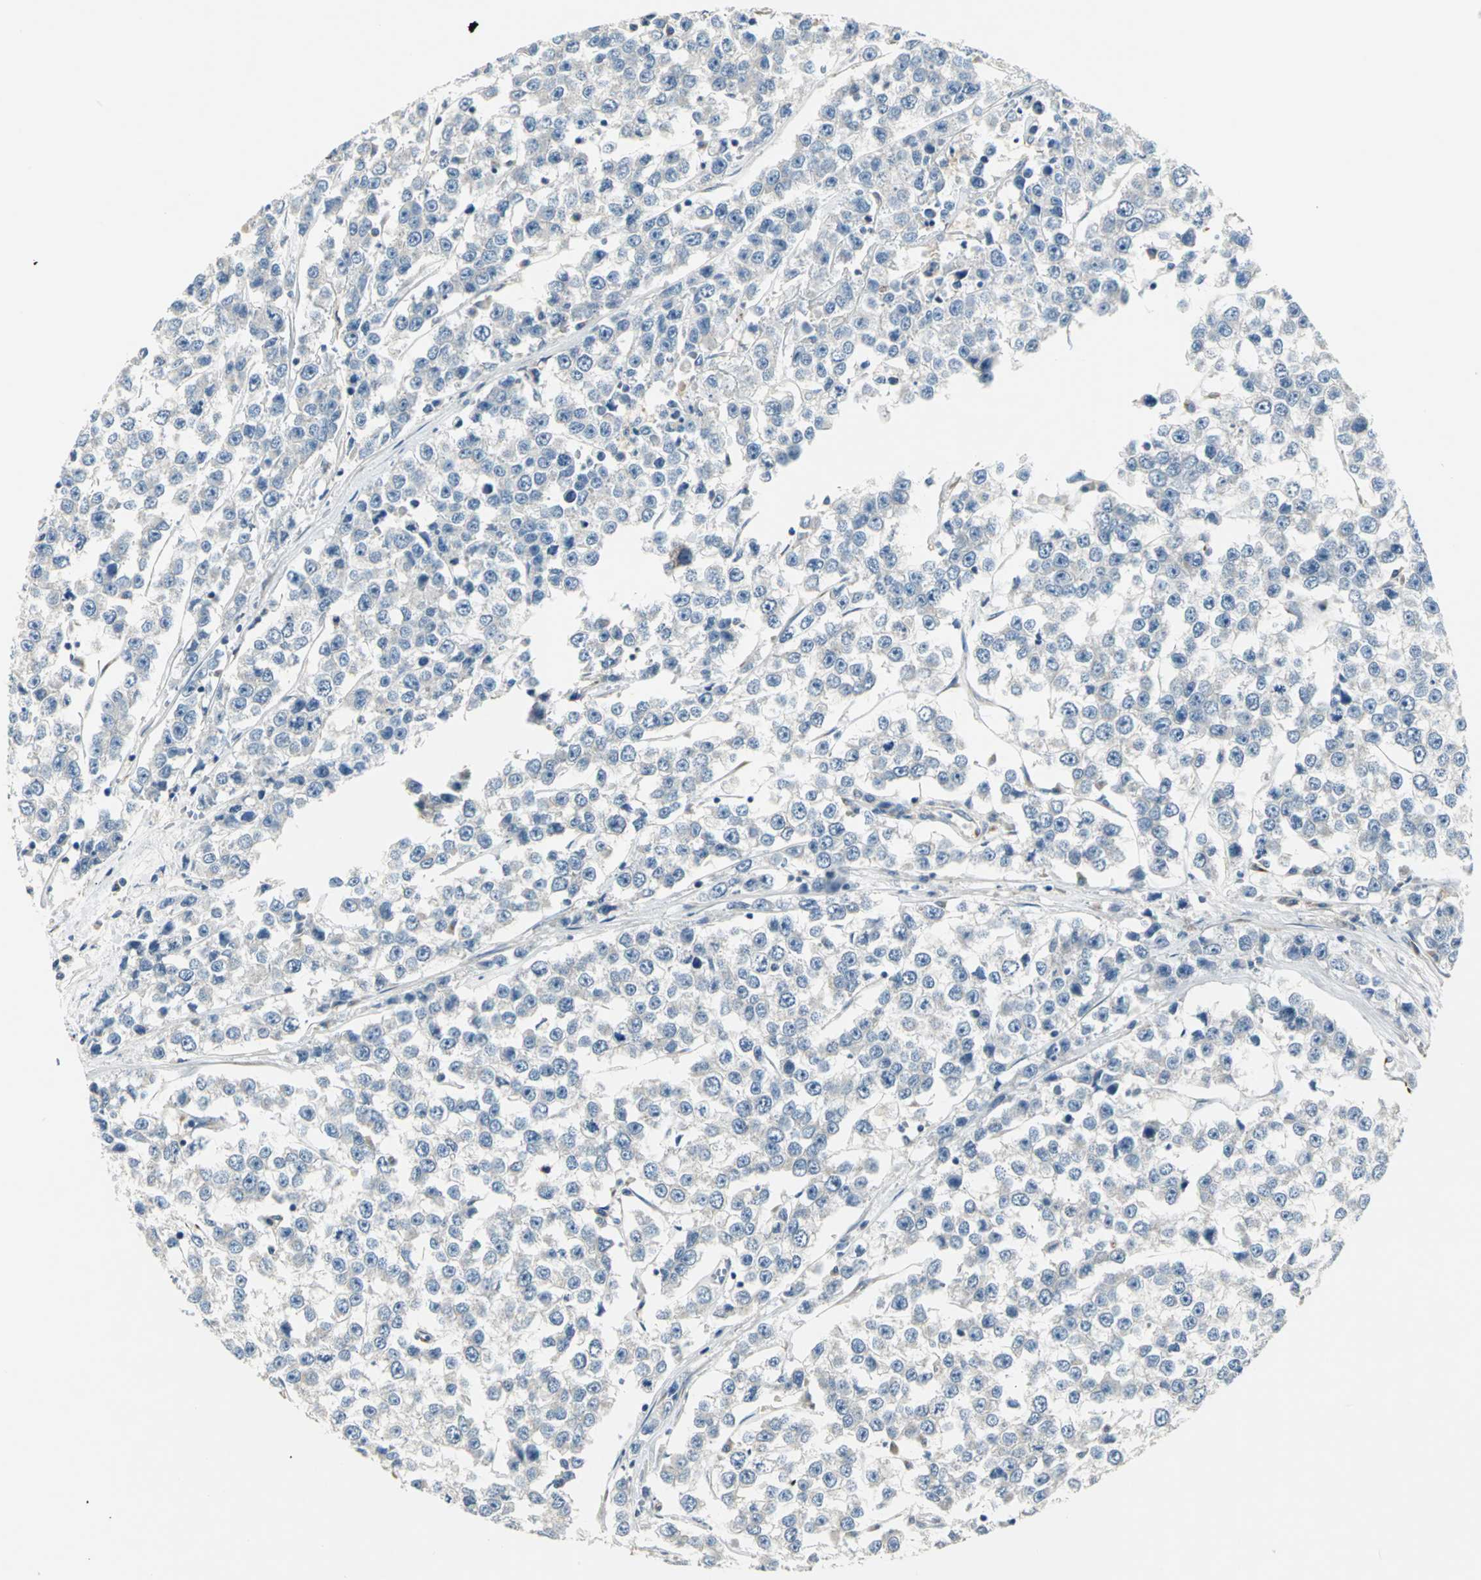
{"staining": {"intensity": "negative", "quantity": "none", "location": "none"}, "tissue": "testis cancer", "cell_type": "Tumor cells", "image_type": "cancer", "snomed": [{"axis": "morphology", "description": "Seminoma, NOS"}, {"axis": "morphology", "description": "Carcinoma, Embryonal, NOS"}, {"axis": "topography", "description": "Testis"}], "caption": "Human testis cancer (embryonal carcinoma) stained for a protein using IHC demonstrates no positivity in tumor cells.", "gene": "B3GNT2", "patient": {"sex": "male", "age": 52}}